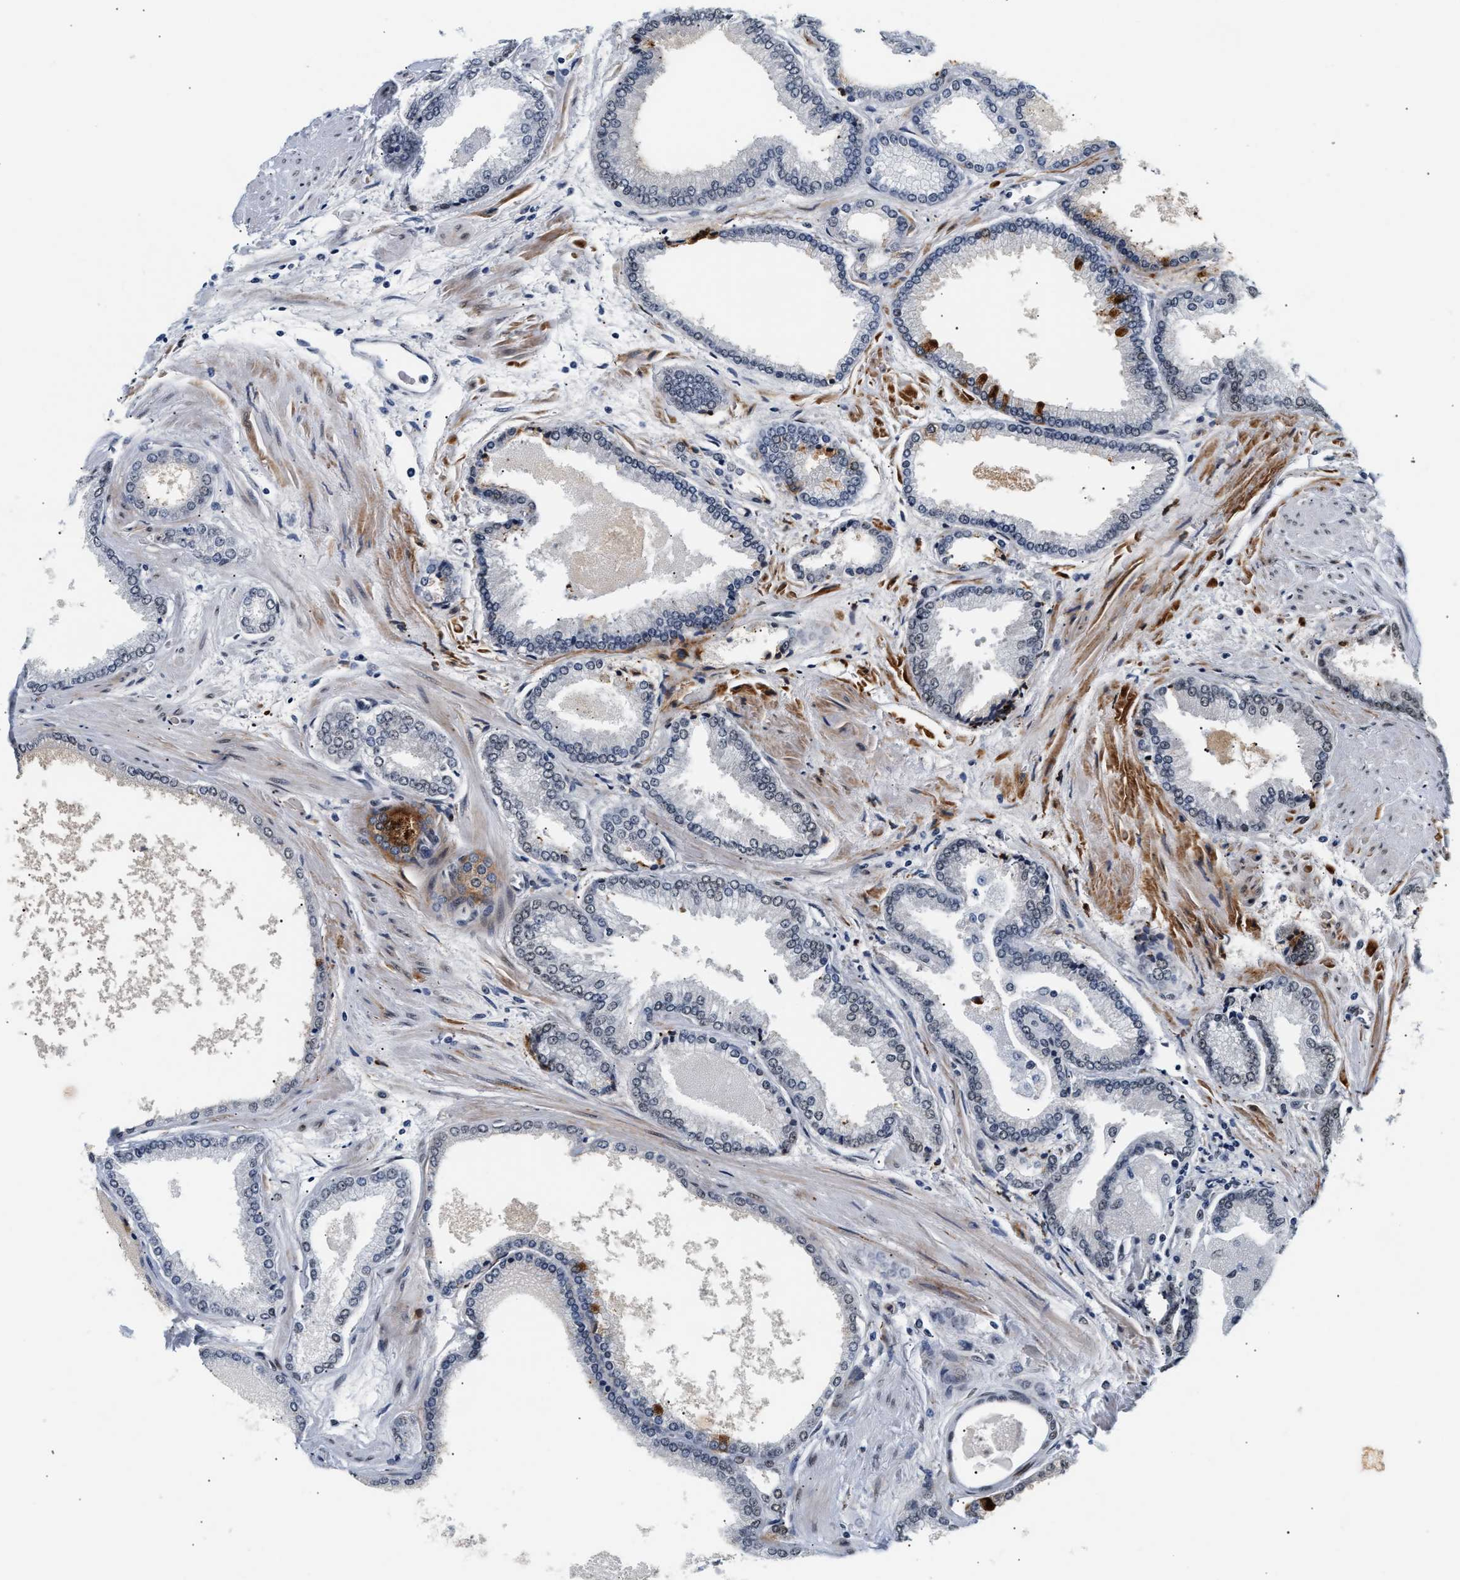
{"staining": {"intensity": "weak", "quantity": "<25%", "location": "nuclear"}, "tissue": "prostate cancer", "cell_type": "Tumor cells", "image_type": "cancer", "snomed": [{"axis": "morphology", "description": "Adenocarcinoma, High grade"}, {"axis": "topography", "description": "Prostate"}], "caption": "Immunohistochemistry image of neoplastic tissue: human prostate cancer stained with DAB shows no significant protein staining in tumor cells.", "gene": "THOC1", "patient": {"sex": "male", "age": 61}}